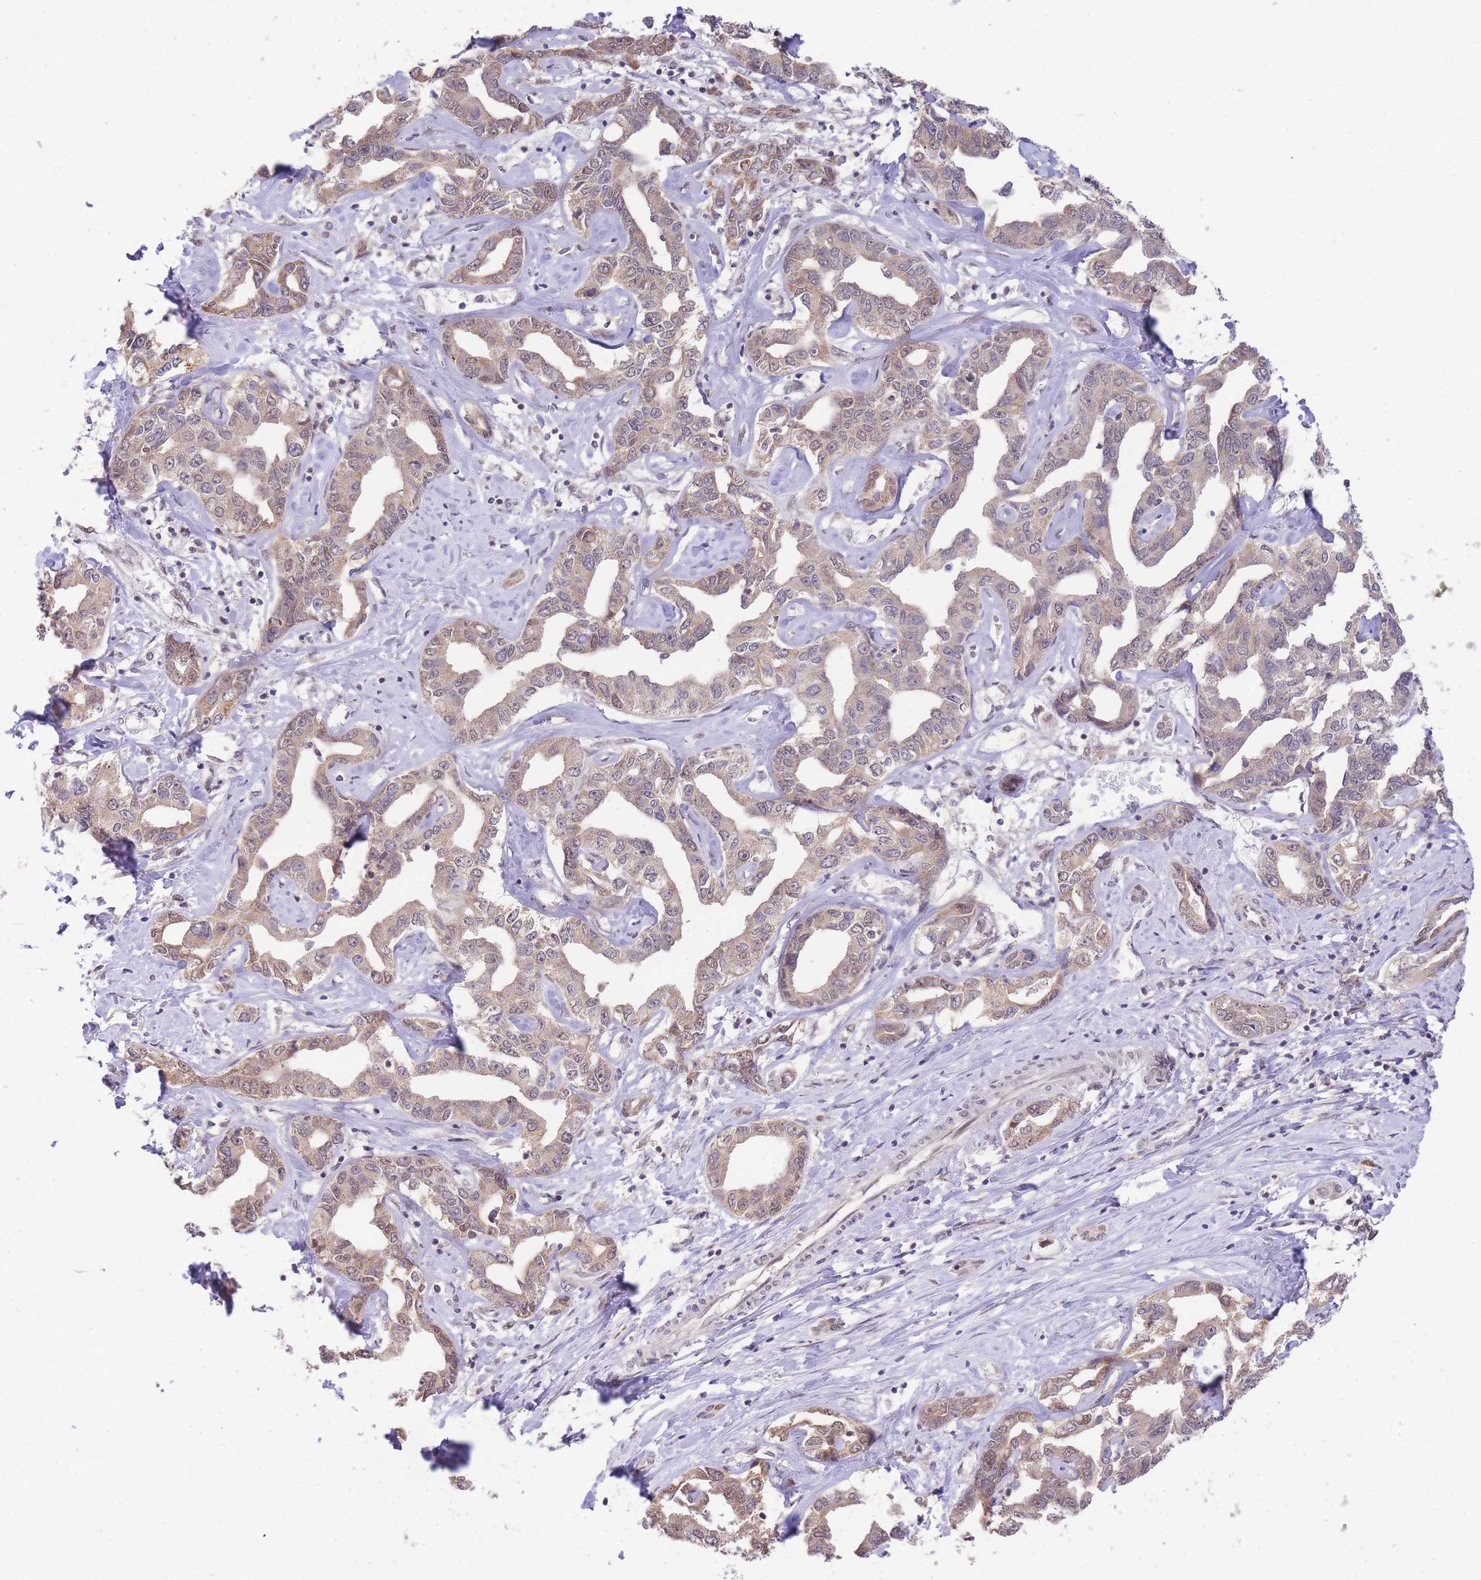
{"staining": {"intensity": "moderate", "quantity": ">75%", "location": "cytoplasmic/membranous,nuclear"}, "tissue": "liver cancer", "cell_type": "Tumor cells", "image_type": "cancer", "snomed": [{"axis": "morphology", "description": "Cholangiocarcinoma"}, {"axis": "topography", "description": "Liver"}], "caption": "A micrograph of human liver cancer (cholangiocarcinoma) stained for a protein demonstrates moderate cytoplasmic/membranous and nuclear brown staining in tumor cells. The staining was performed using DAB, with brown indicating positive protein expression. Nuclei are stained blue with hematoxylin.", "gene": "PUS10", "patient": {"sex": "male", "age": 59}}